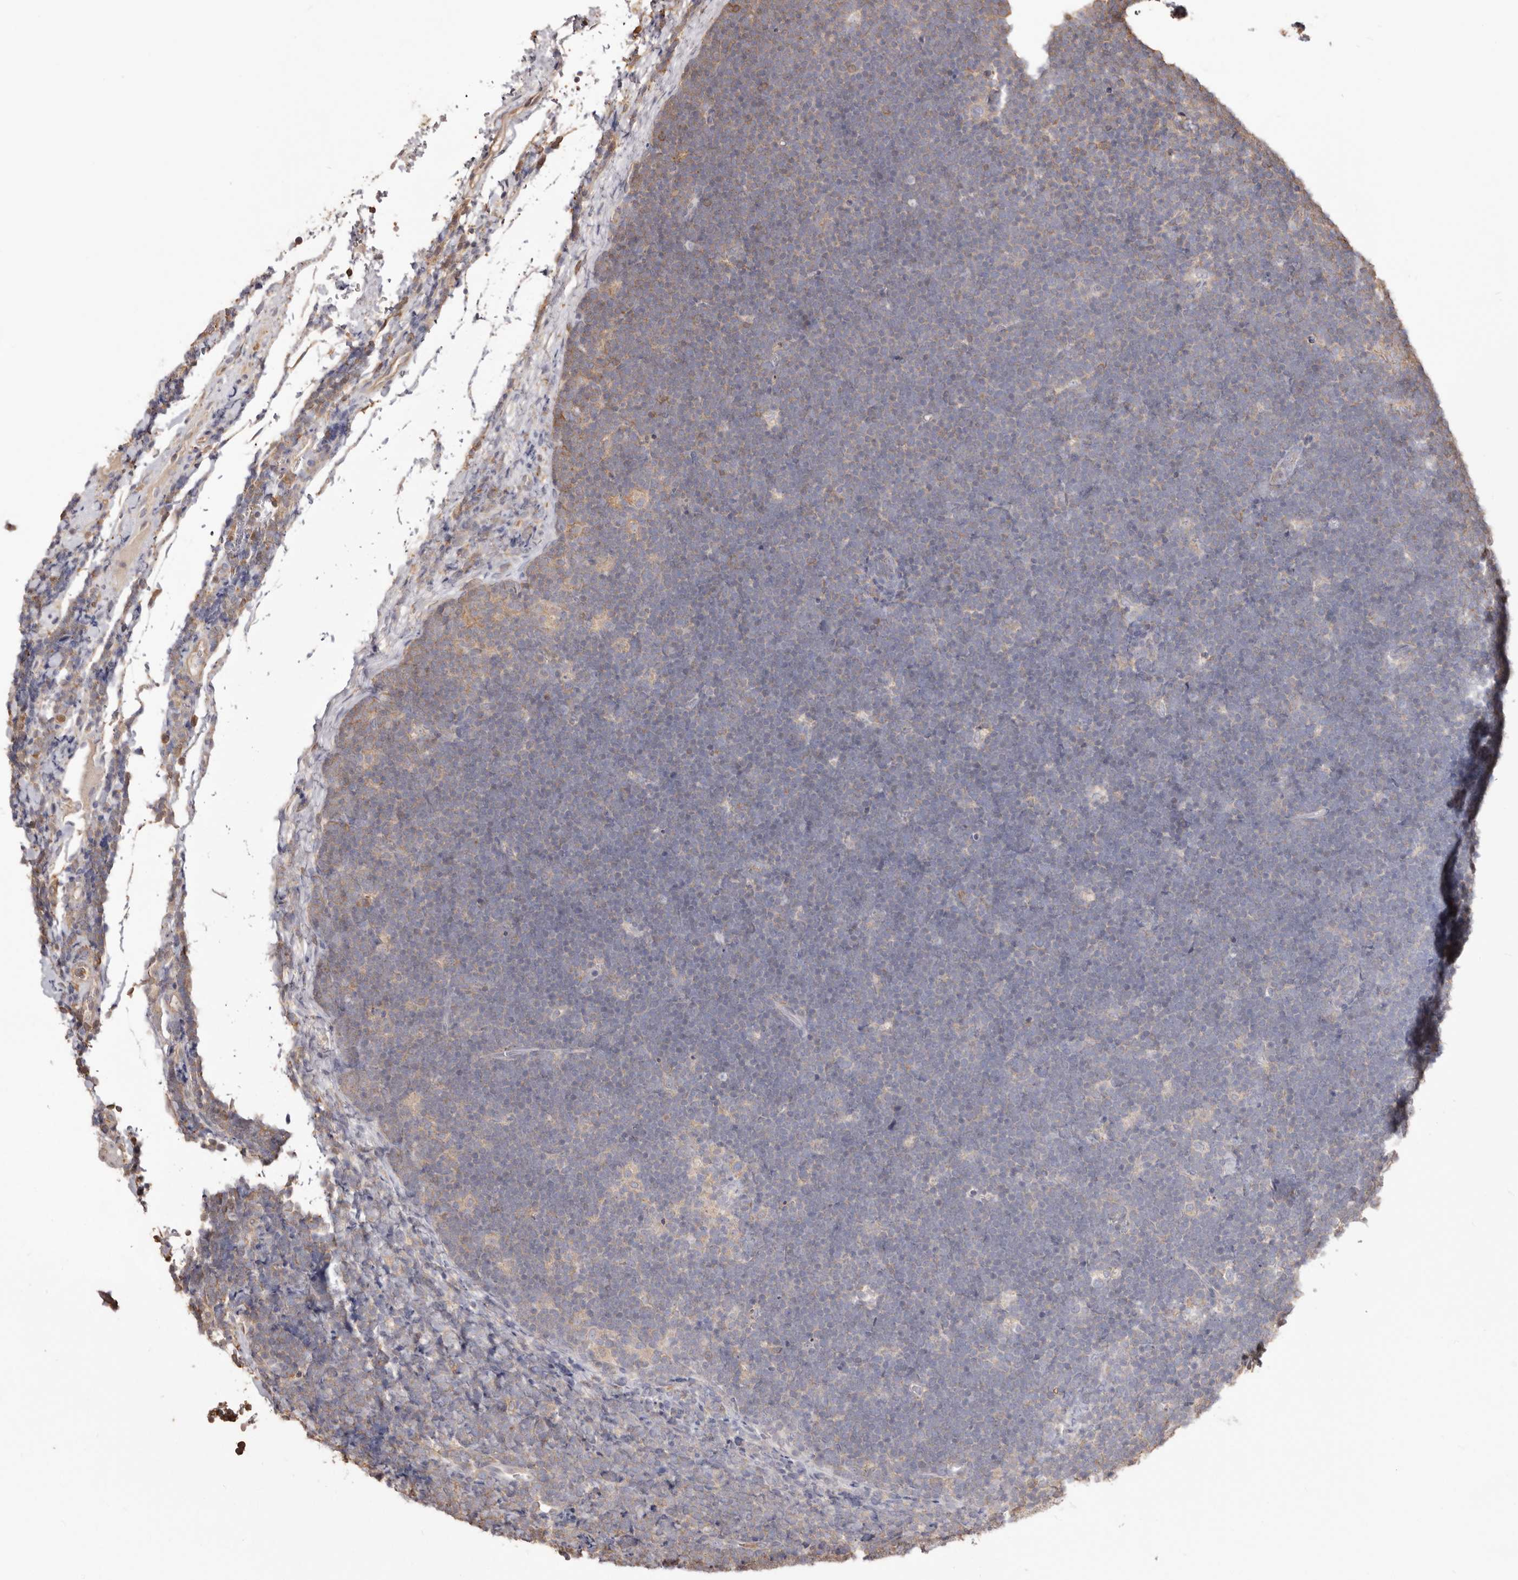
{"staining": {"intensity": "negative", "quantity": "none", "location": "none"}, "tissue": "lymphoma", "cell_type": "Tumor cells", "image_type": "cancer", "snomed": [{"axis": "morphology", "description": "Malignant lymphoma, non-Hodgkin's type, High grade"}, {"axis": "topography", "description": "Lymph node"}], "caption": "Lymphoma was stained to show a protein in brown. There is no significant expression in tumor cells.", "gene": "PKM", "patient": {"sex": "male", "age": 13}}